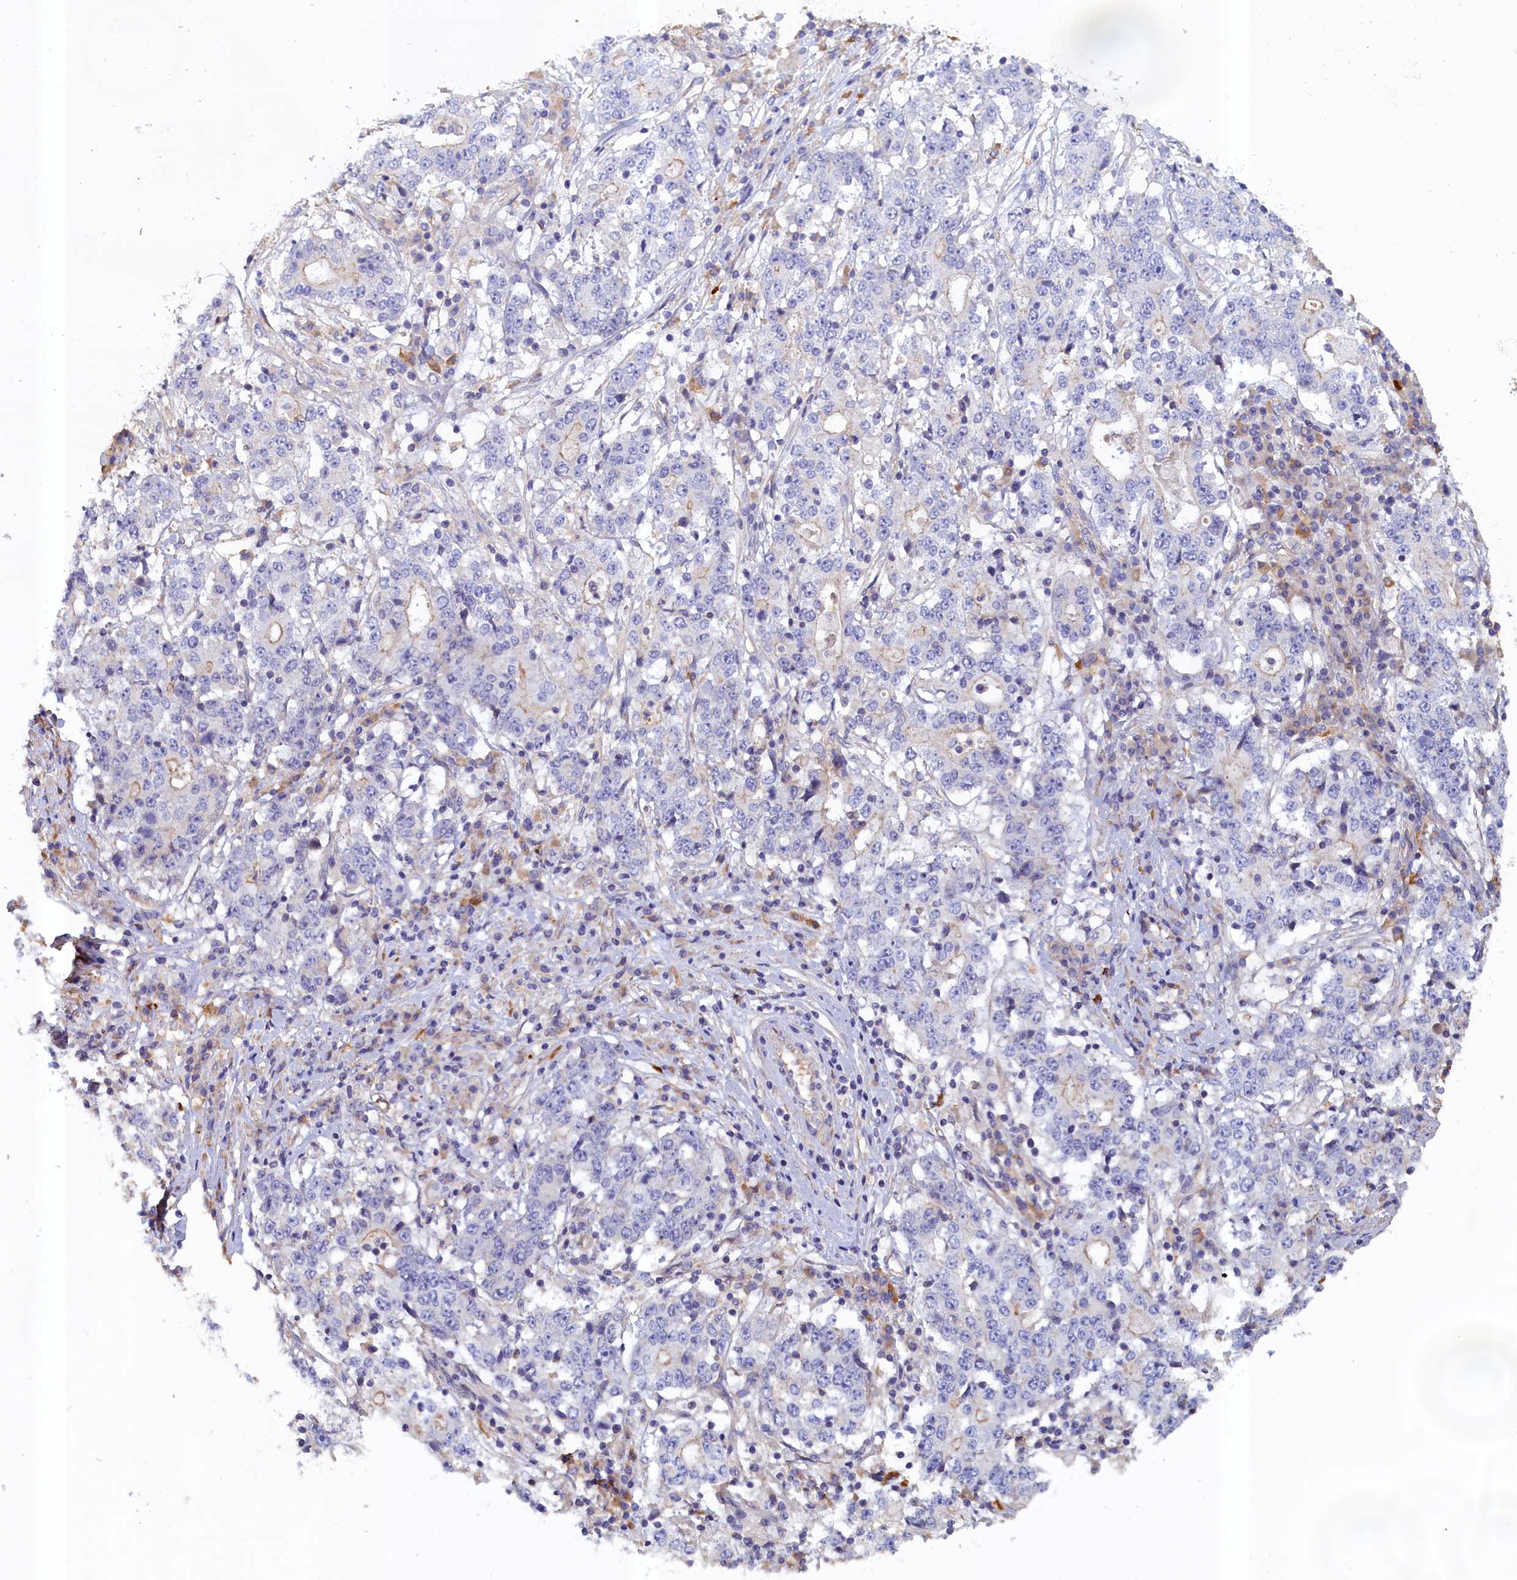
{"staining": {"intensity": "negative", "quantity": "none", "location": "none"}, "tissue": "stomach cancer", "cell_type": "Tumor cells", "image_type": "cancer", "snomed": [{"axis": "morphology", "description": "Adenocarcinoma, NOS"}, {"axis": "topography", "description": "Stomach"}], "caption": "IHC photomicrograph of neoplastic tissue: stomach cancer stained with DAB (3,3'-diaminobenzidine) exhibits no significant protein expression in tumor cells.", "gene": "ANKRD2", "patient": {"sex": "male", "age": 59}}